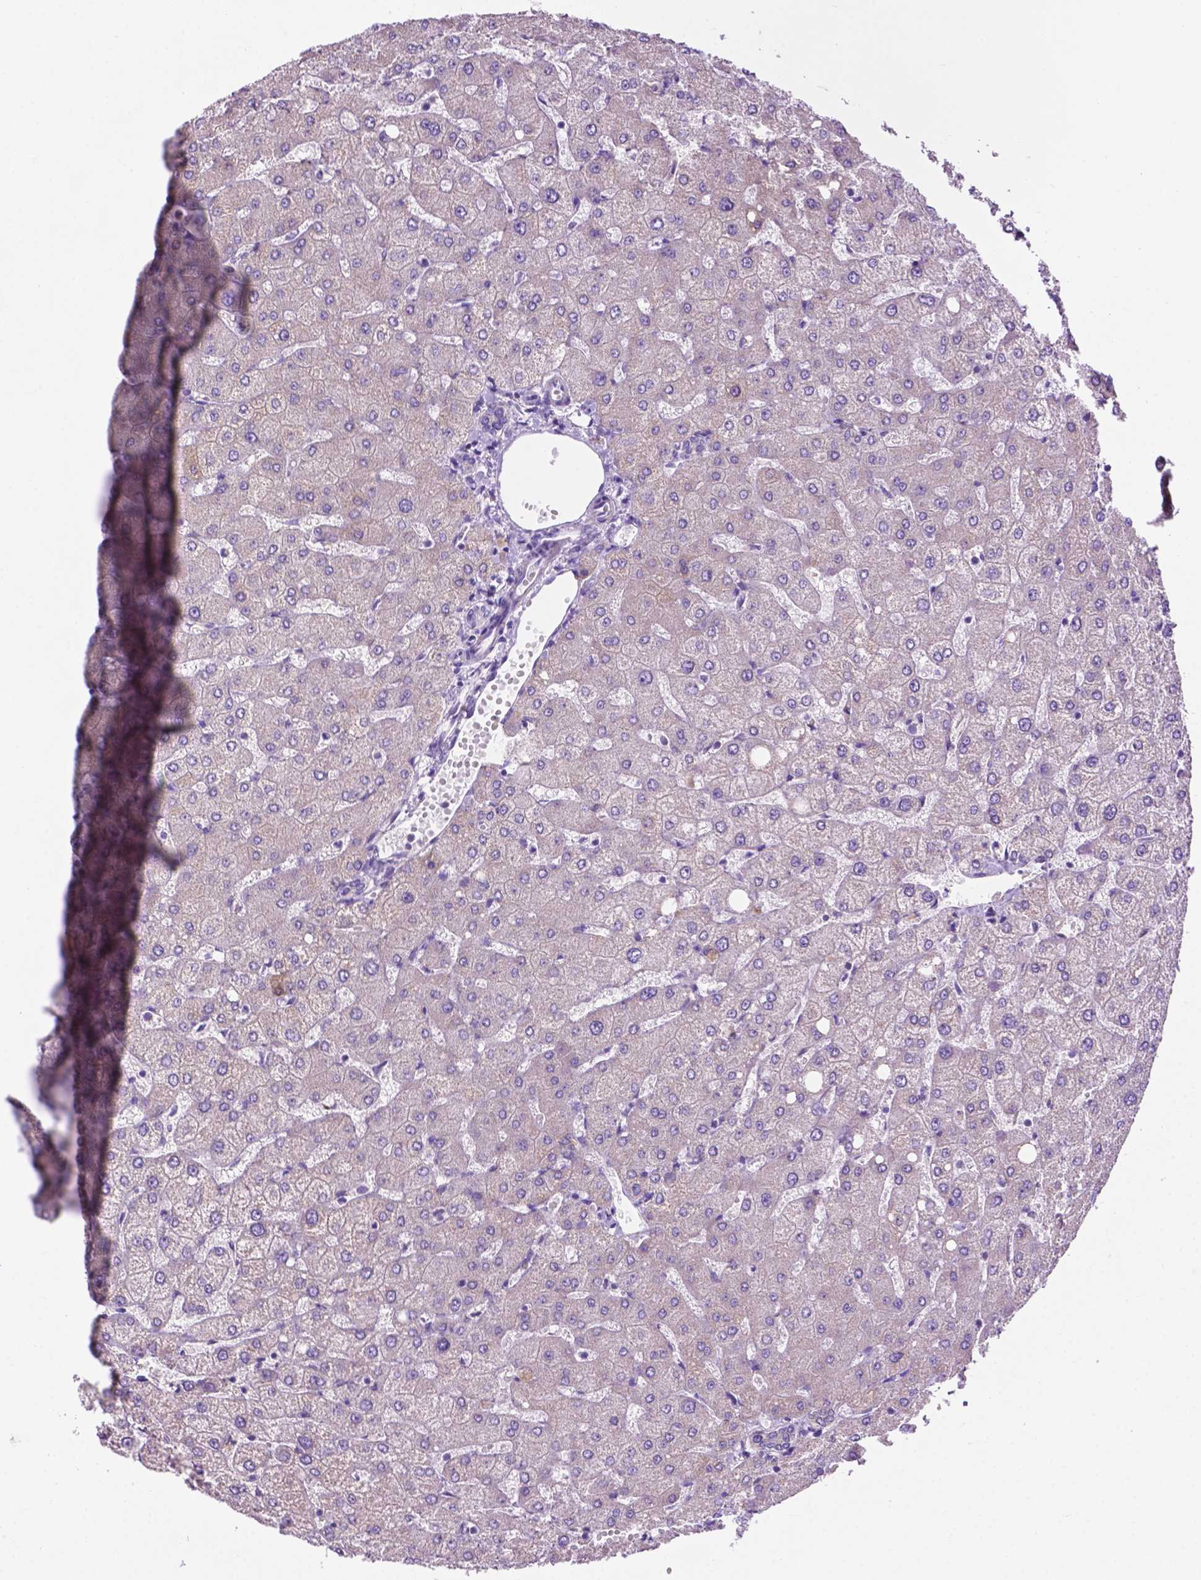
{"staining": {"intensity": "negative", "quantity": "none", "location": "none"}, "tissue": "liver", "cell_type": "Cholangiocytes", "image_type": "normal", "snomed": [{"axis": "morphology", "description": "Normal tissue, NOS"}, {"axis": "topography", "description": "Liver"}], "caption": "DAB immunohistochemical staining of benign human liver exhibits no significant expression in cholangiocytes. (DAB (3,3'-diaminobenzidine) IHC, high magnification).", "gene": "PHYHIP", "patient": {"sex": "female", "age": 54}}